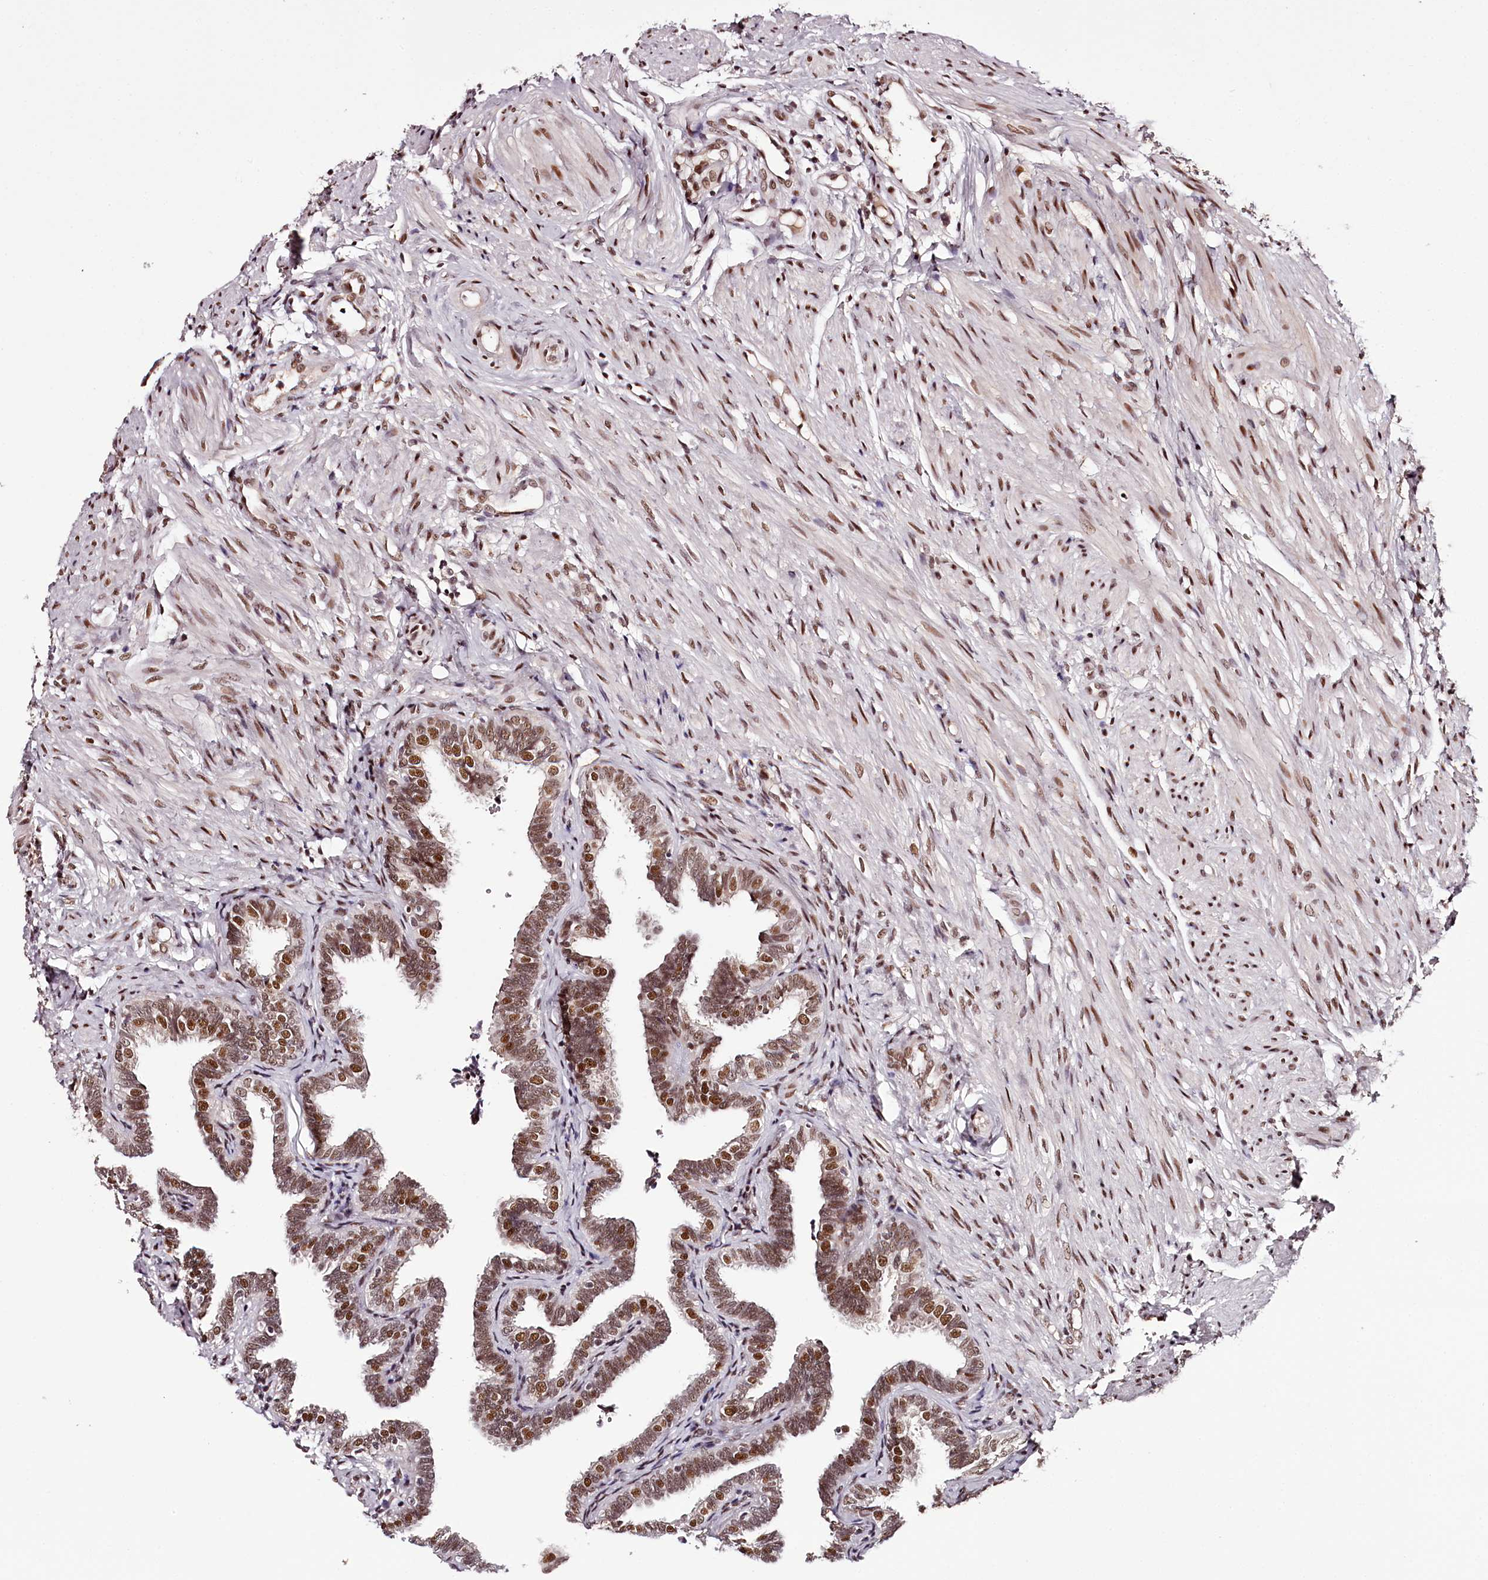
{"staining": {"intensity": "strong", "quantity": ">75%", "location": "nuclear"}, "tissue": "fallopian tube", "cell_type": "Glandular cells", "image_type": "normal", "snomed": [{"axis": "morphology", "description": "Normal tissue, NOS"}, {"axis": "topography", "description": "Fallopian tube"}], "caption": "Protein analysis of normal fallopian tube shows strong nuclear expression in approximately >75% of glandular cells.", "gene": "TTC33", "patient": {"sex": "female", "age": 39}}